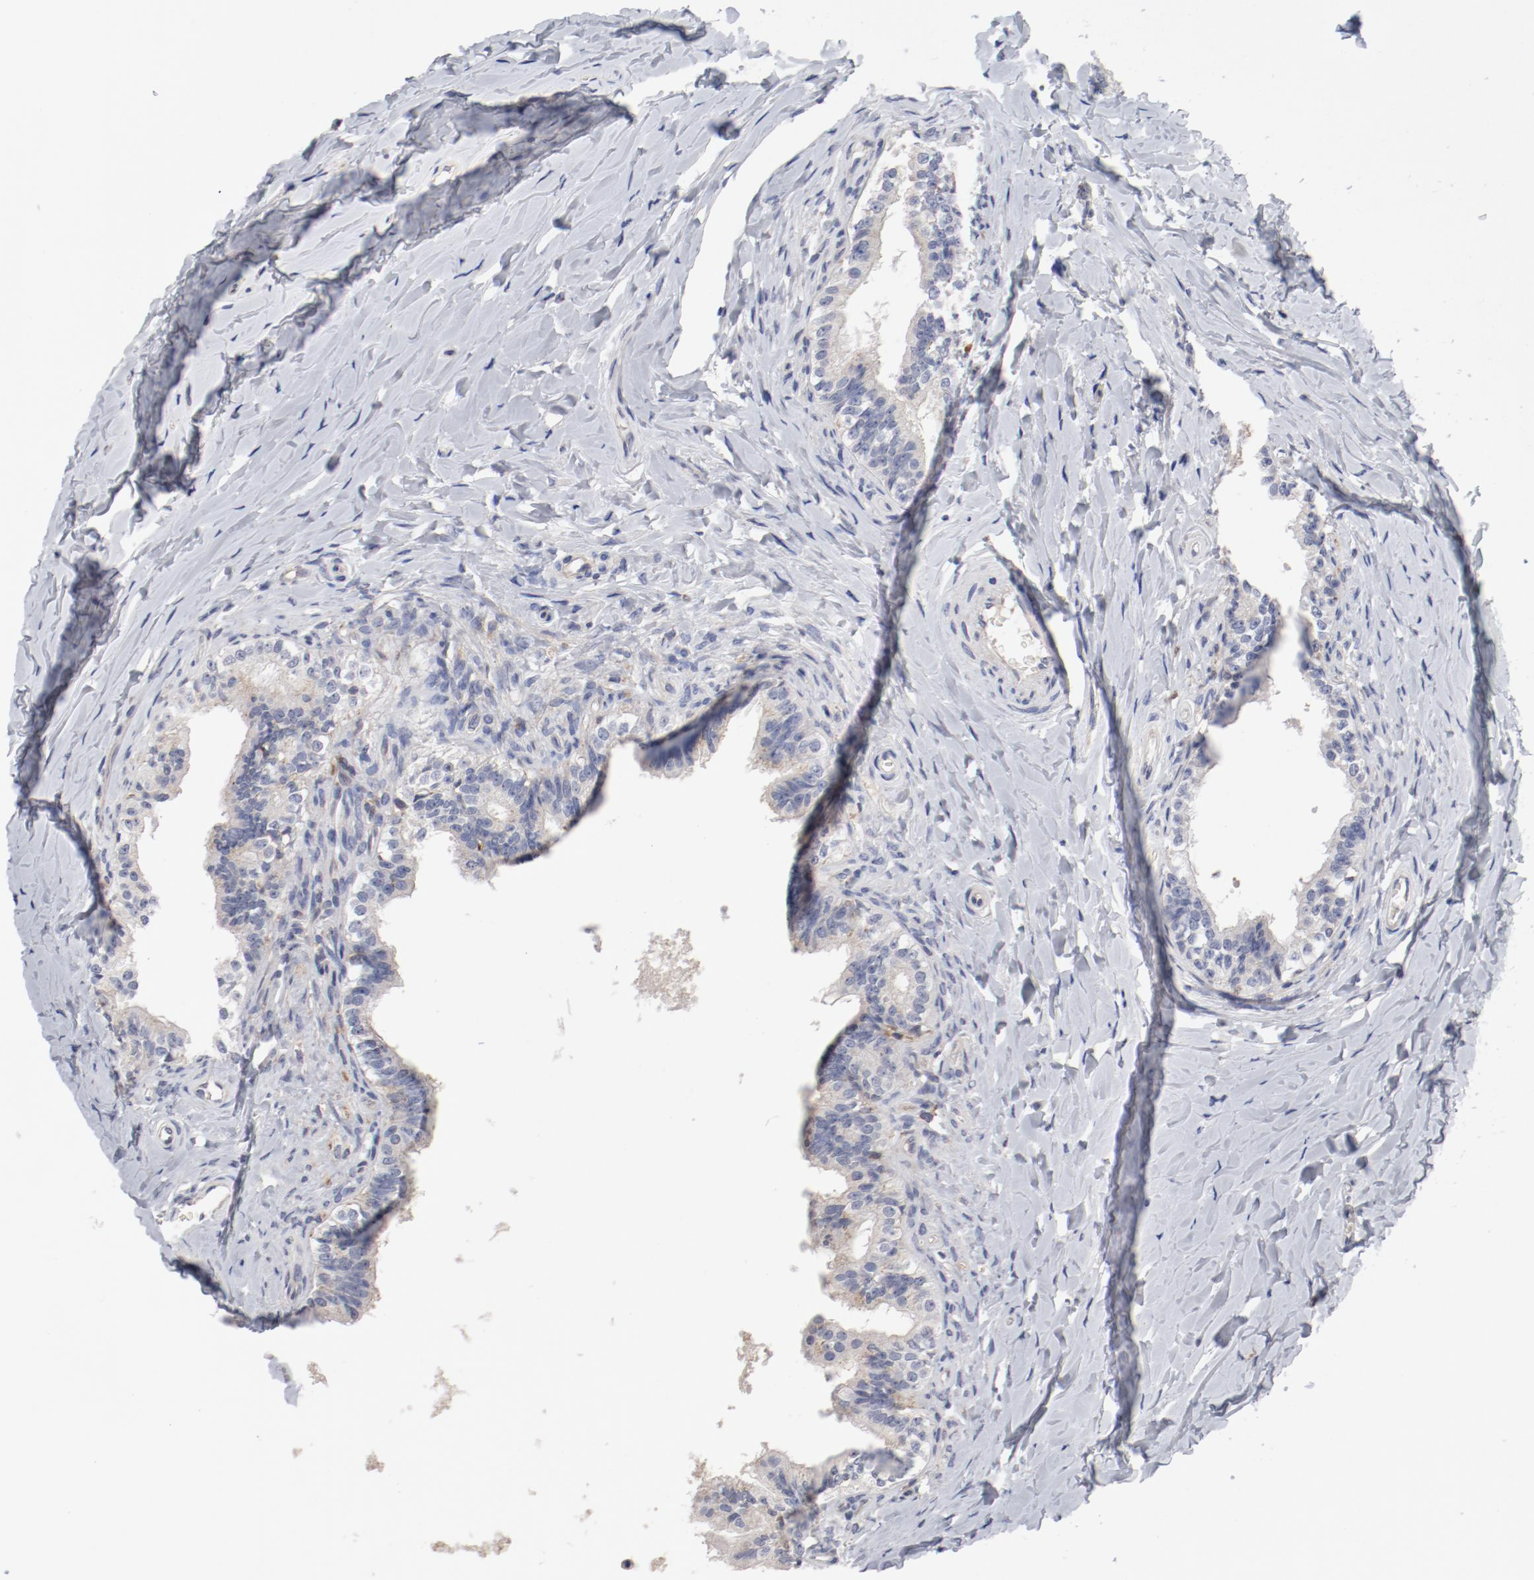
{"staining": {"intensity": "moderate", "quantity": "25%-75%", "location": "cytoplasmic/membranous"}, "tissue": "epididymis", "cell_type": "Glandular cells", "image_type": "normal", "snomed": [{"axis": "morphology", "description": "Normal tissue, NOS"}, {"axis": "topography", "description": "Soft tissue"}, {"axis": "topography", "description": "Epididymis"}], "caption": "DAB (3,3'-diaminobenzidine) immunohistochemical staining of normal epididymis reveals moderate cytoplasmic/membranous protein staining in approximately 25%-75% of glandular cells. (DAB (3,3'-diaminobenzidine) = brown stain, brightfield microscopy at high magnification).", "gene": "CBL", "patient": {"sex": "male", "age": 26}}